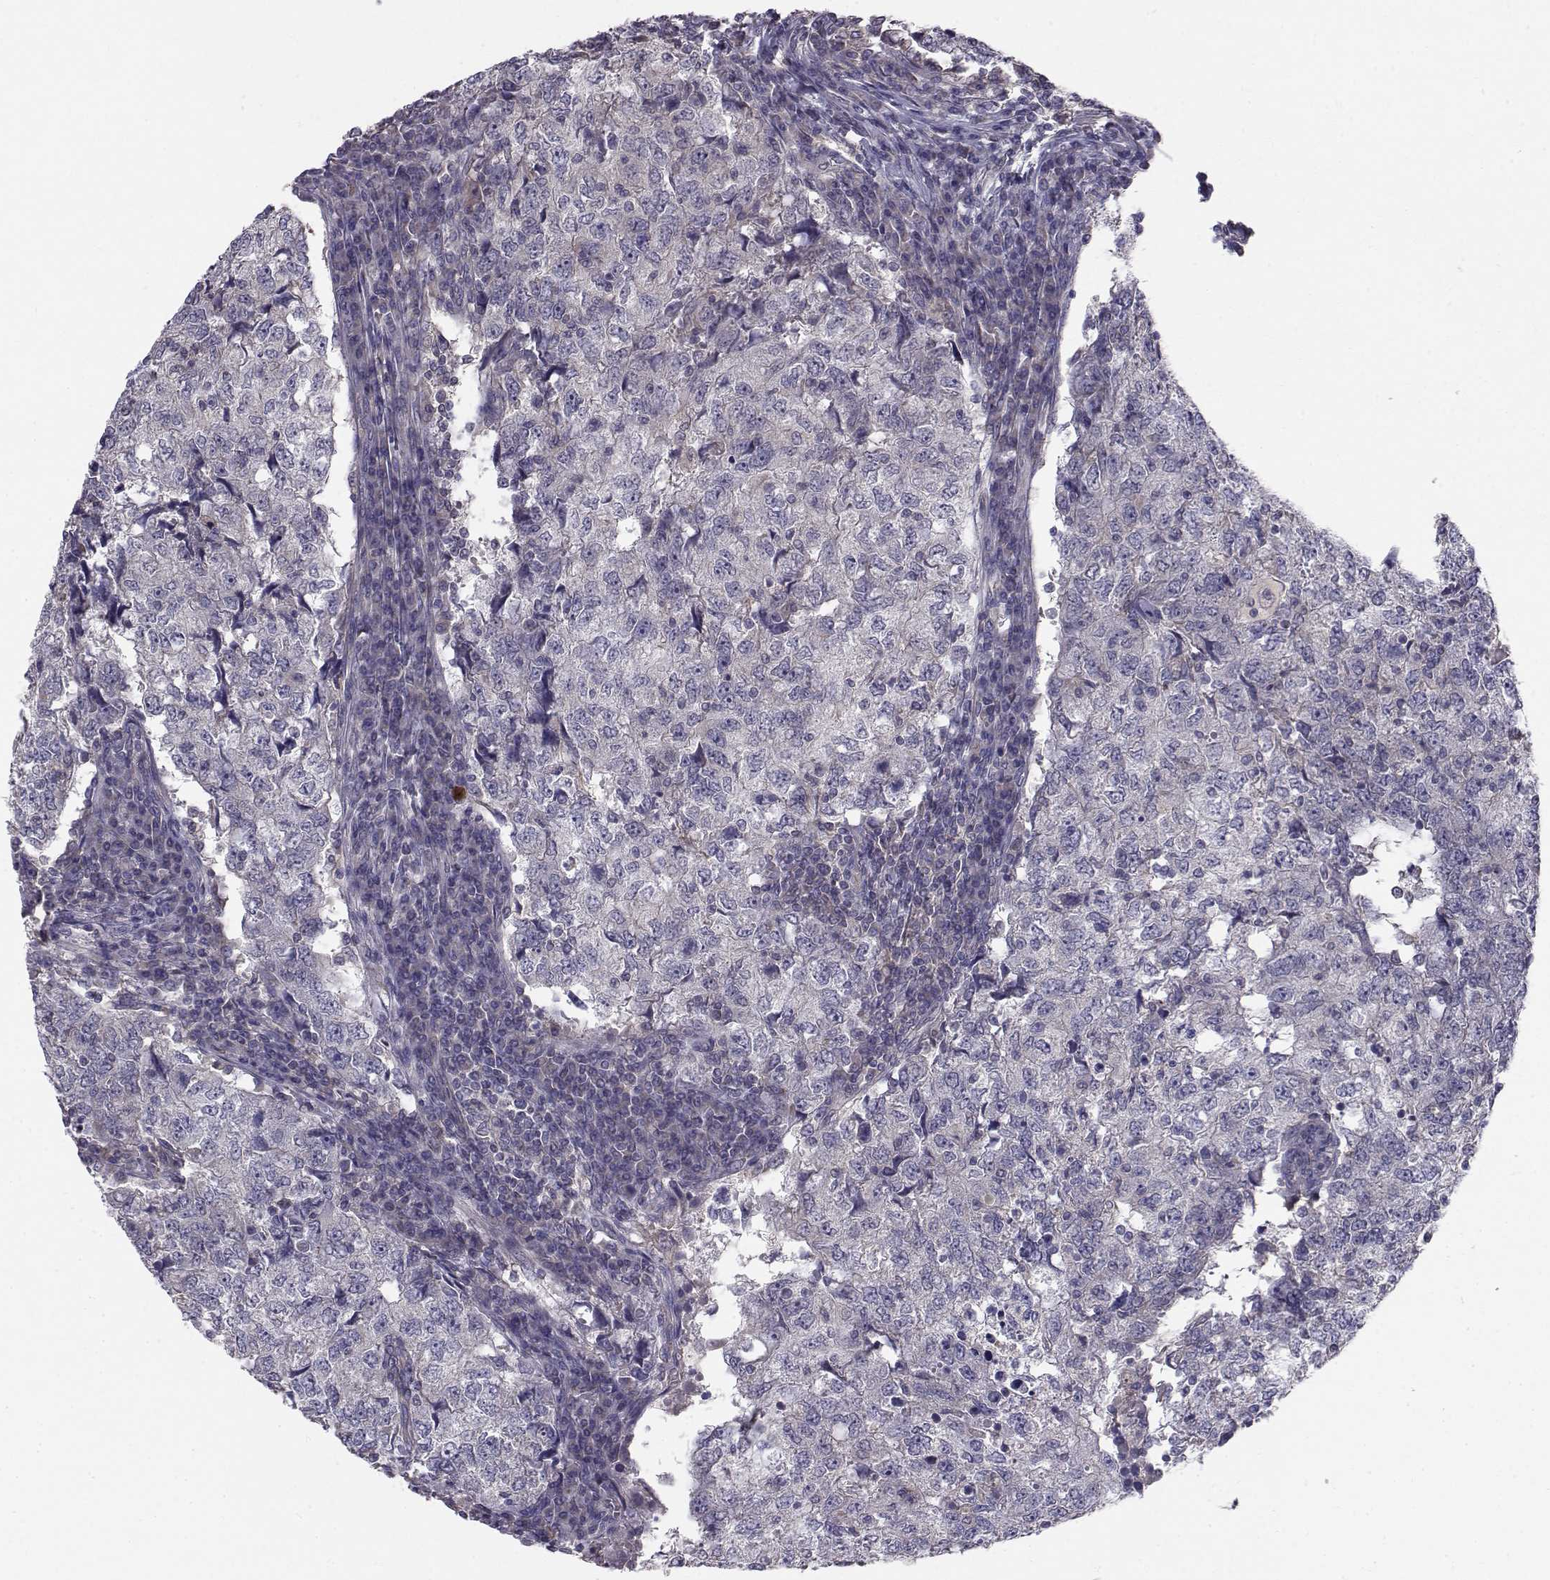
{"staining": {"intensity": "negative", "quantity": "none", "location": "none"}, "tissue": "breast cancer", "cell_type": "Tumor cells", "image_type": "cancer", "snomed": [{"axis": "morphology", "description": "Duct carcinoma"}, {"axis": "topography", "description": "Breast"}], "caption": "Immunohistochemistry (IHC) micrograph of neoplastic tissue: breast cancer (intraductal carcinoma) stained with DAB exhibits no significant protein staining in tumor cells. (DAB (3,3'-diaminobenzidine) immunohistochemistry visualized using brightfield microscopy, high magnification).", "gene": "PEX5L", "patient": {"sex": "female", "age": 30}}